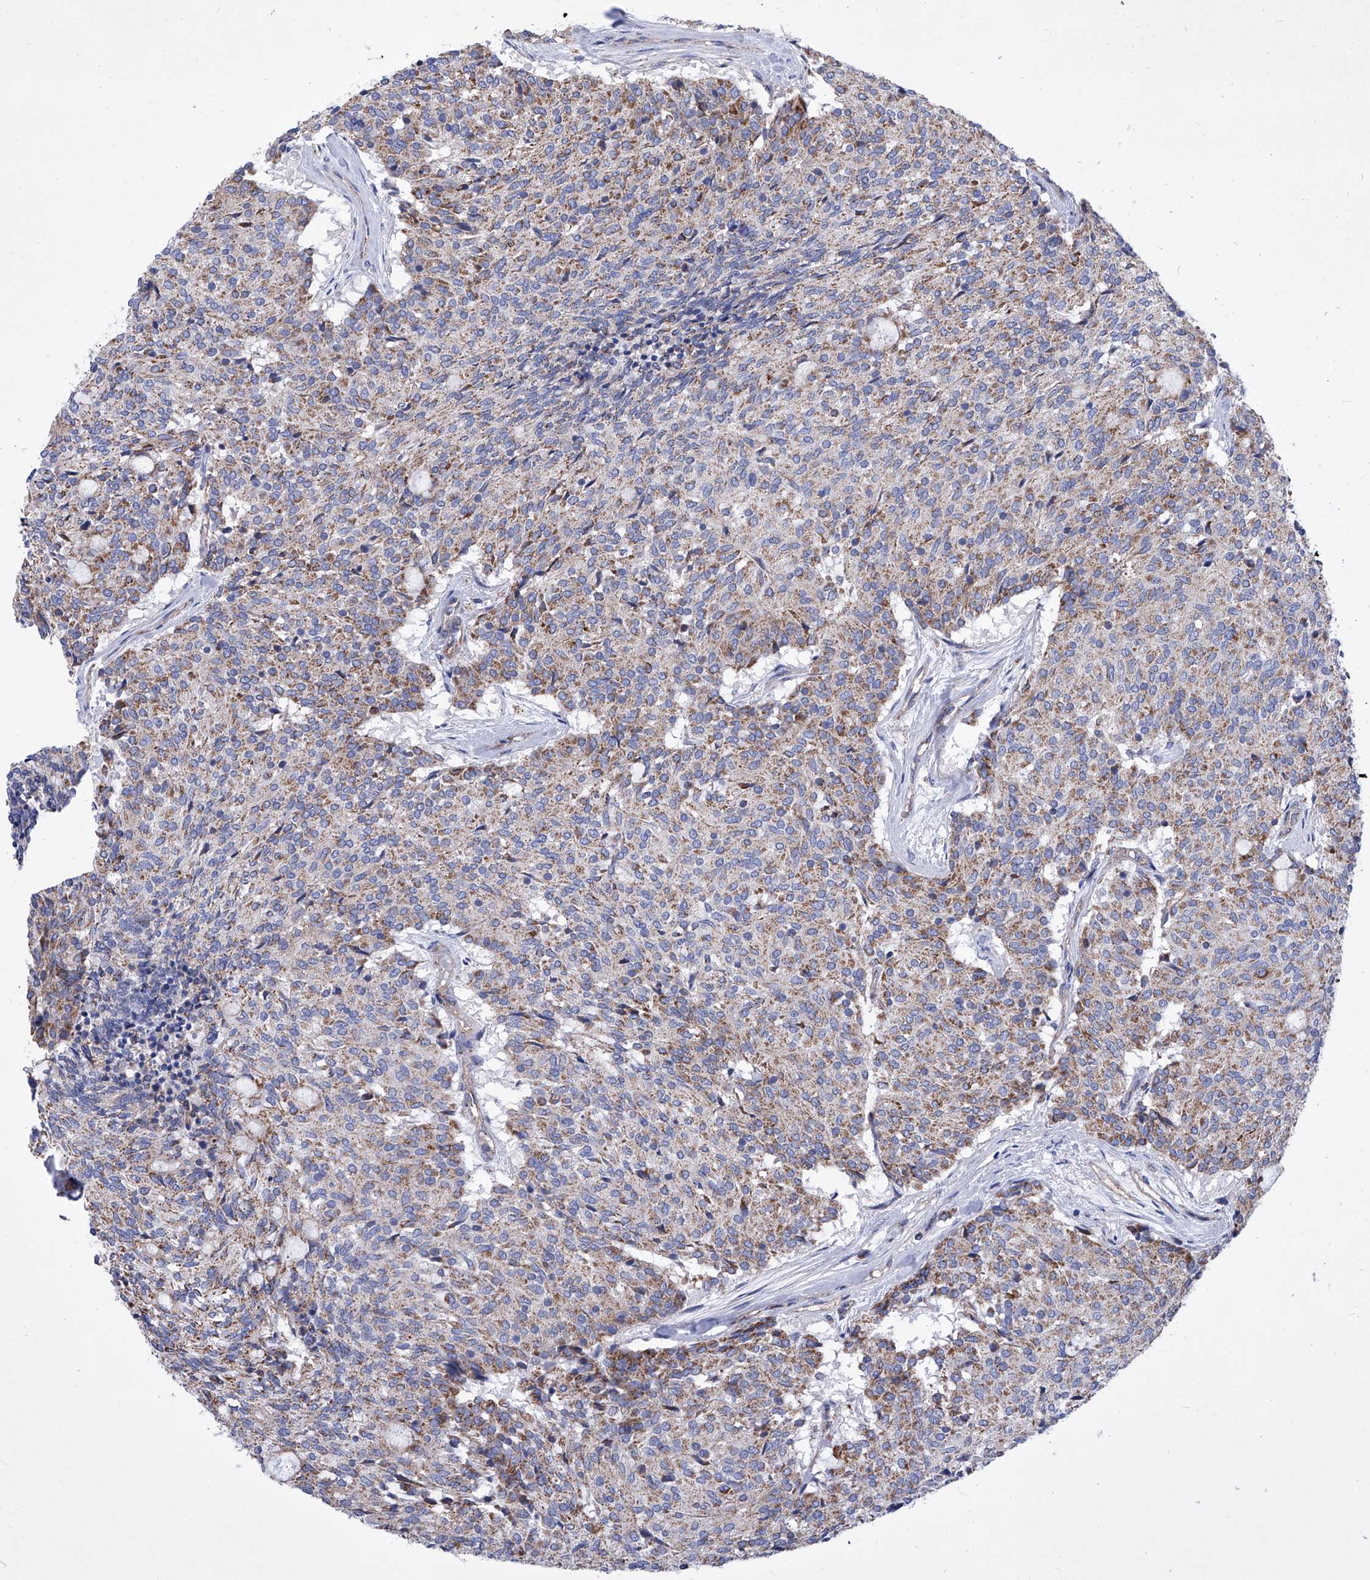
{"staining": {"intensity": "moderate", "quantity": ">75%", "location": "cytoplasmic/membranous"}, "tissue": "carcinoid", "cell_type": "Tumor cells", "image_type": "cancer", "snomed": [{"axis": "morphology", "description": "Carcinoid, malignant, NOS"}, {"axis": "topography", "description": "Pancreas"}], "caption": "Carcinoid tissue exhibits moderate cytoplasmic/membranous staining in about >75% of tumor cells, visualized by immunohistochemistry.", "gene": "HRNR", "patient": {"sex": "female", "age": 54}}